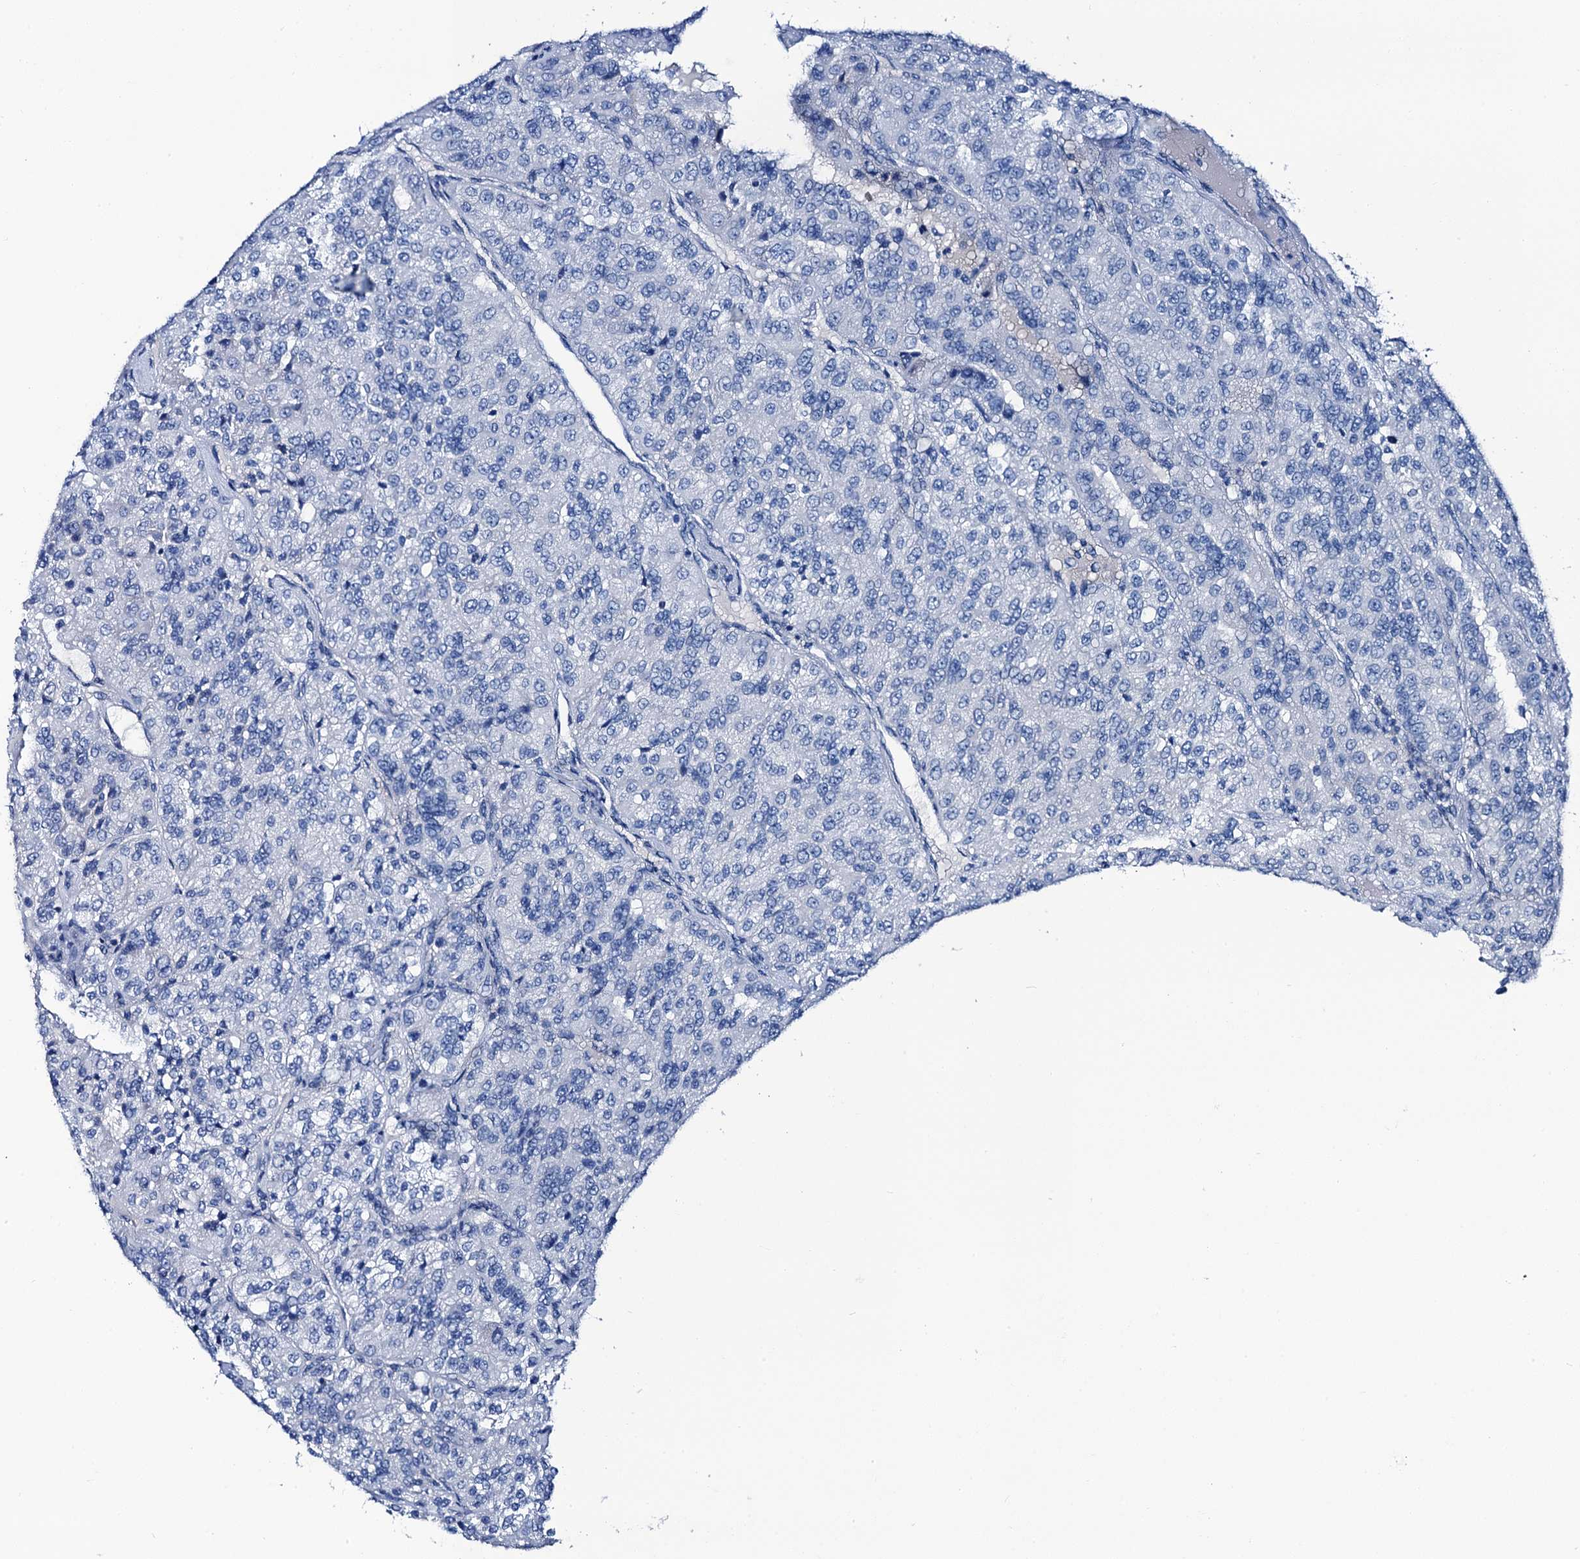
{"staining": {"intensity": "negative", "quantity": "none", "location": "none"}, "tissue": "renal cancer", "cell_type": "Tumor cells", "image_type": "cancer", "snomed": [{"axis": "morphology", "description": "Adenocarcinoma, NOS"}, {"axis": "topography", "description": "Kidney"}], "caption": "The micrograph exhibits no staining of tumor cells in renal adenocarcinoma. (Stains: DAB (3,3'-diaminobenzidine) immunohistochemistry with hematoxylin counter stain, Microscopy: brightfield microscopy at high magnification).", "gene": "LYPD3", "patient": {"sex": "female", "age": 63}}